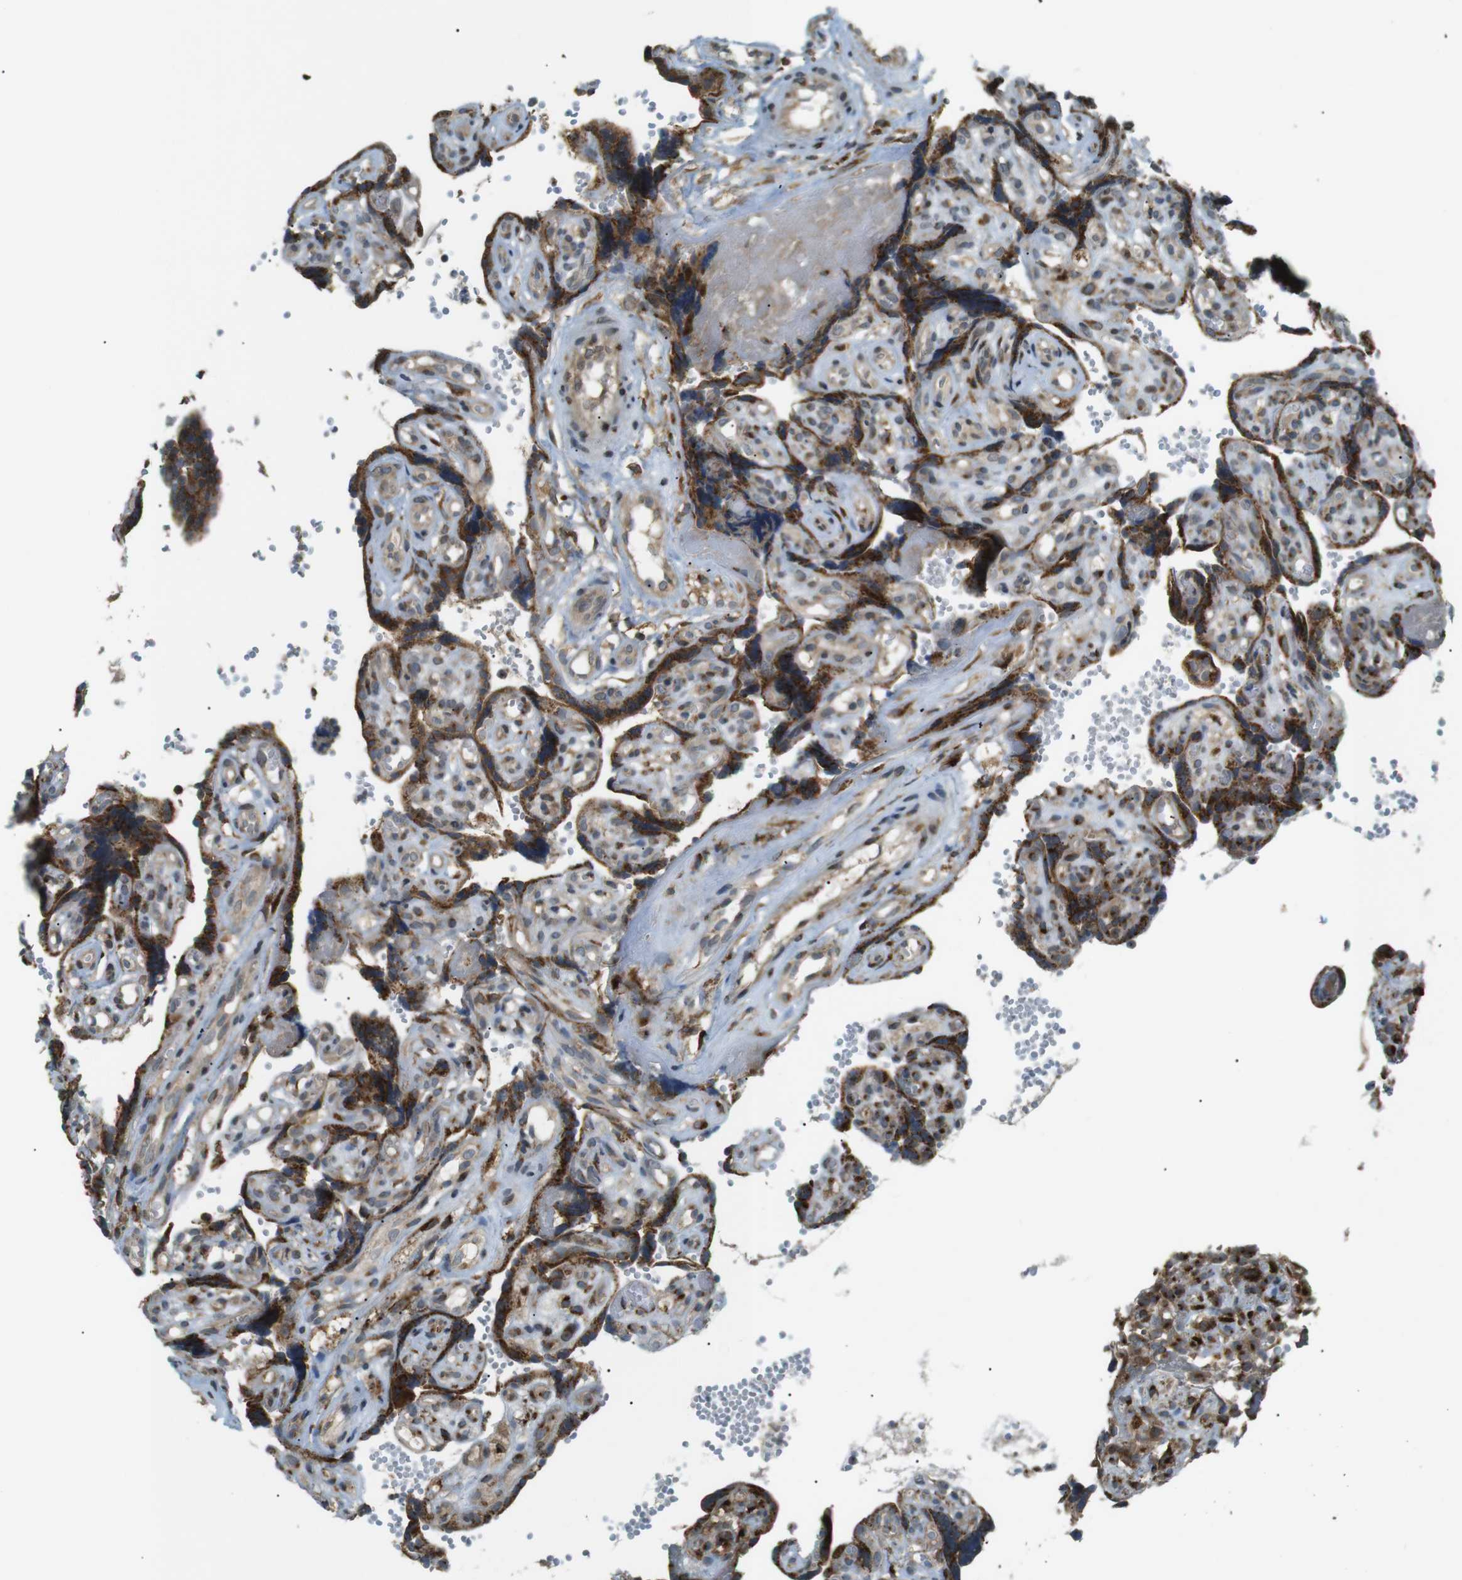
{"staining": {"intensity": "strong", "quantity": ">75%", "location": "cytoplasmic/membranous"}, "tissue": "placenta", "cell_type": "Trophoblastic cells", "image_type": "normal", "snomed": [{"axis": "morphology", "description": "Normal tissue, NOS"}, {"axis": "topography", "description": "Placenta"}], "caption": "DAB (3,3'-diaminobenzidine) immunohistochemical staining of normal human placenta displays strong cytoplasmic/membranous protein positivity in about >75% of trophoblastic cells.", "gene": "TMED4", "patient": {"sex": "female", "age": 30}}